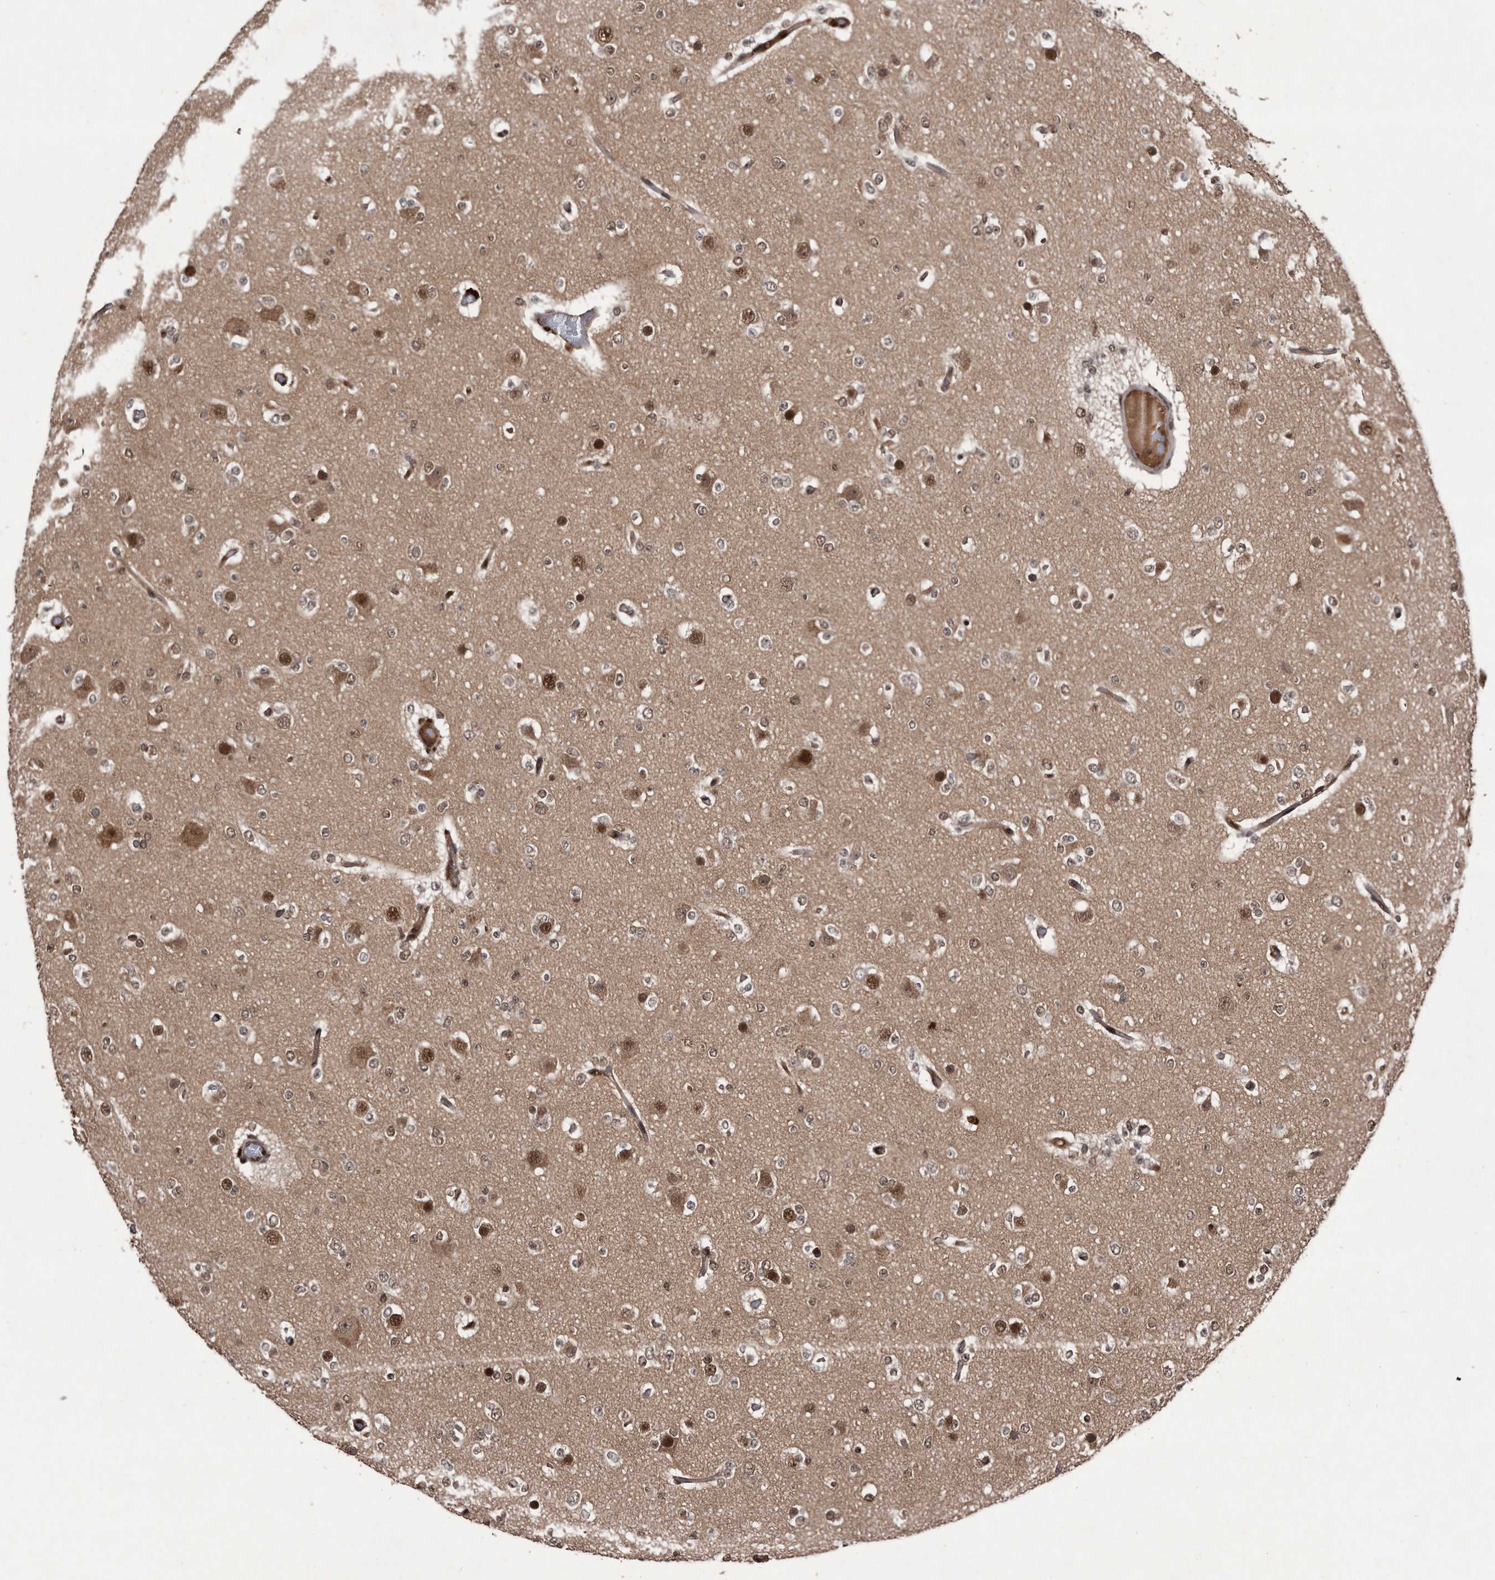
{"staining": {"intensity": "moderate", "quantity": ">75%", "location": "nuclear"}, "tissue": "glioma", "cell_type": "Tumor cells", "image_type": "cancer", "snomed": [{"axis": "morphology", "description": "Glioma, malignant, Low grade"}, {"axis": "topography", "description": "Brain"}], "caption": "DAB immunohistochemical staining of human low-grade glioma (malignant) shows moderate nuclear protein staining in approximately >75% of tumor cells. The staining is performed using DAB brown chromogen to label protein expression. The nuclei are counter-stained blue using hematoxylin.", "gene": "RAD23B", "patient": {"sex": "female", "age": 22}}